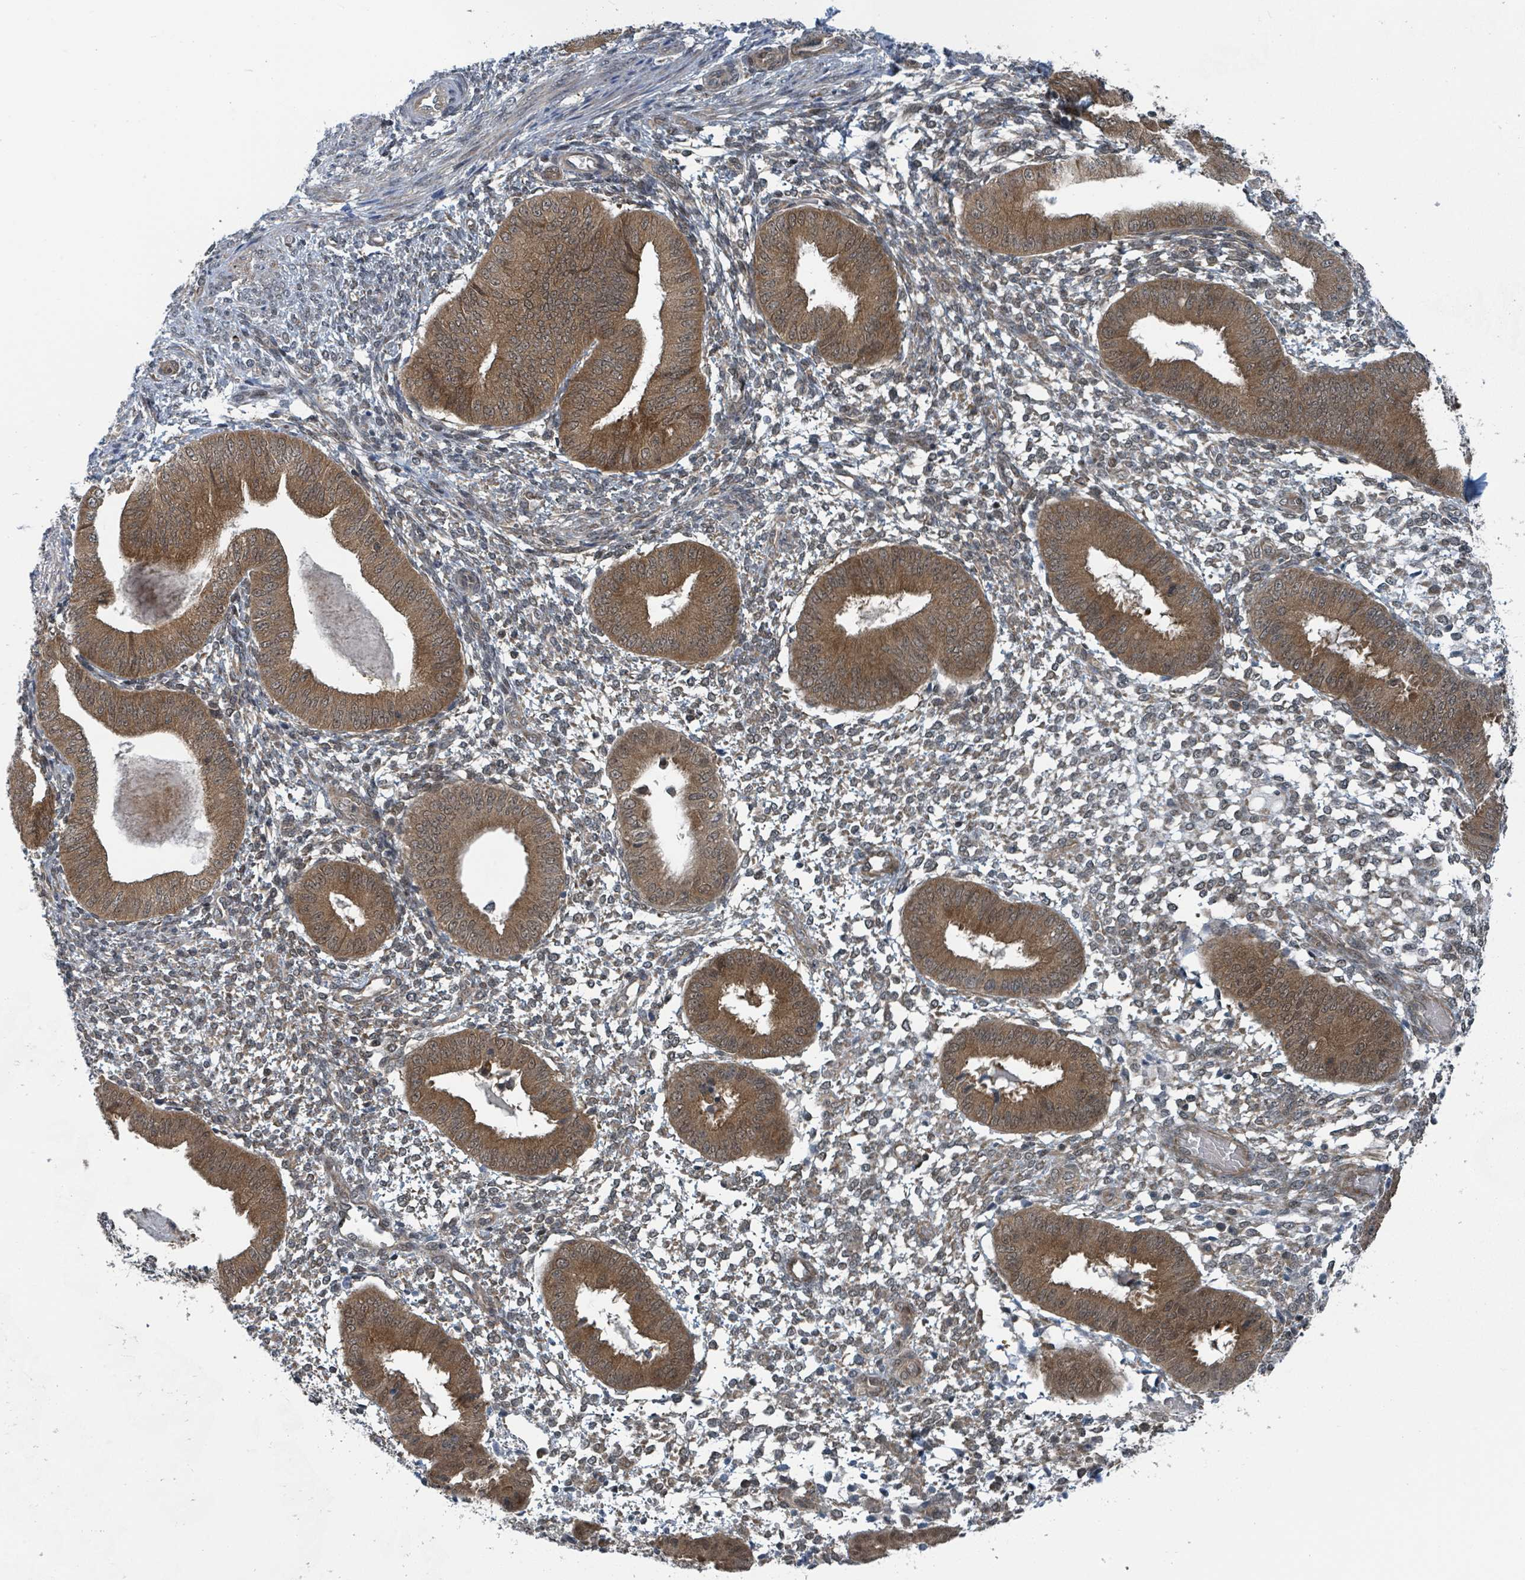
{"staining": {"intensity": "weak", "quantity": "25%-75%", "location": "cytoplasmic/membranous"}, "tissue": "endometrium", "cell_type": "Cells in endometrial stroma", "image_type": "normal", "snomed": [{"axis": "morphology", "description": "Normal tissue, NOS"}, {"axis": "topography", "description": "Endometrium"}], "caption": "An immunohistochemistry image of unremarkable tissue is shown. Protein staining in brown highlights weak cytoplasmic/membranous positivity in endometrium within cells in endometrial stroma.", "gene": "GOLGA7B", "patient": {"sex": "female", "age": 49}}